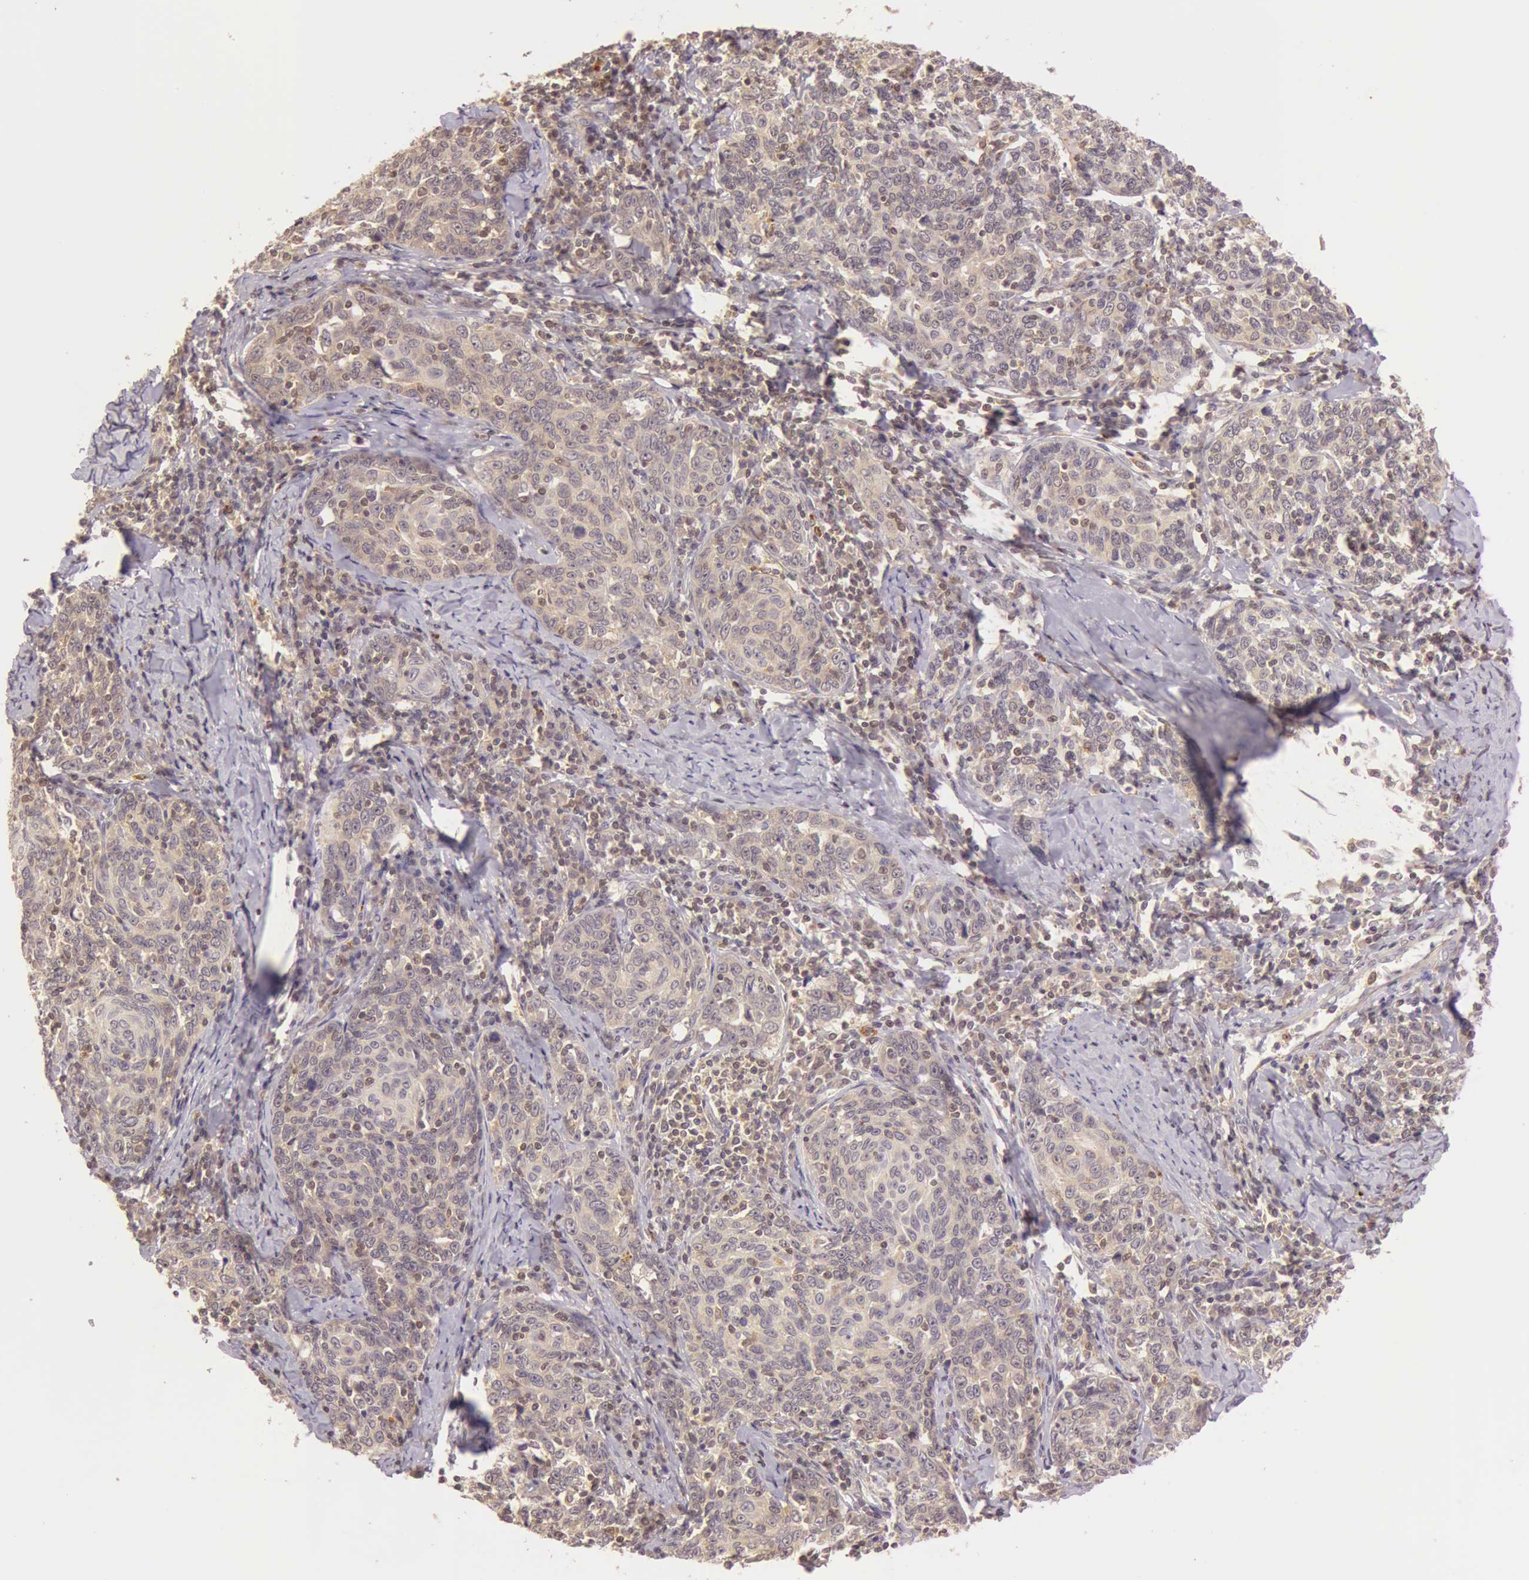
{"staining": {"intensity": "weak", "quantity": ">75%", "location": "cytoplasmic/membranous"}, "tissue": "cervical cancer", "cell_type": "Tumor cells", "image_type": "cancer", "snomed": [{"axis": "morphology", "description": "Squamous cell carcinoma, NOS"}, {"axis": "topography", "description": "Cervix"}], "caption": "This image shows squamous cell carcinoma (cervical) stained with IHC to label a protein in brown. The cytoplasmic/membranous of tumor cells show weak positivity for the protein. Nuclei are counter-stained blue.", "gene": "ATG2B", "patient": {"sex": "female", "age": 41}}